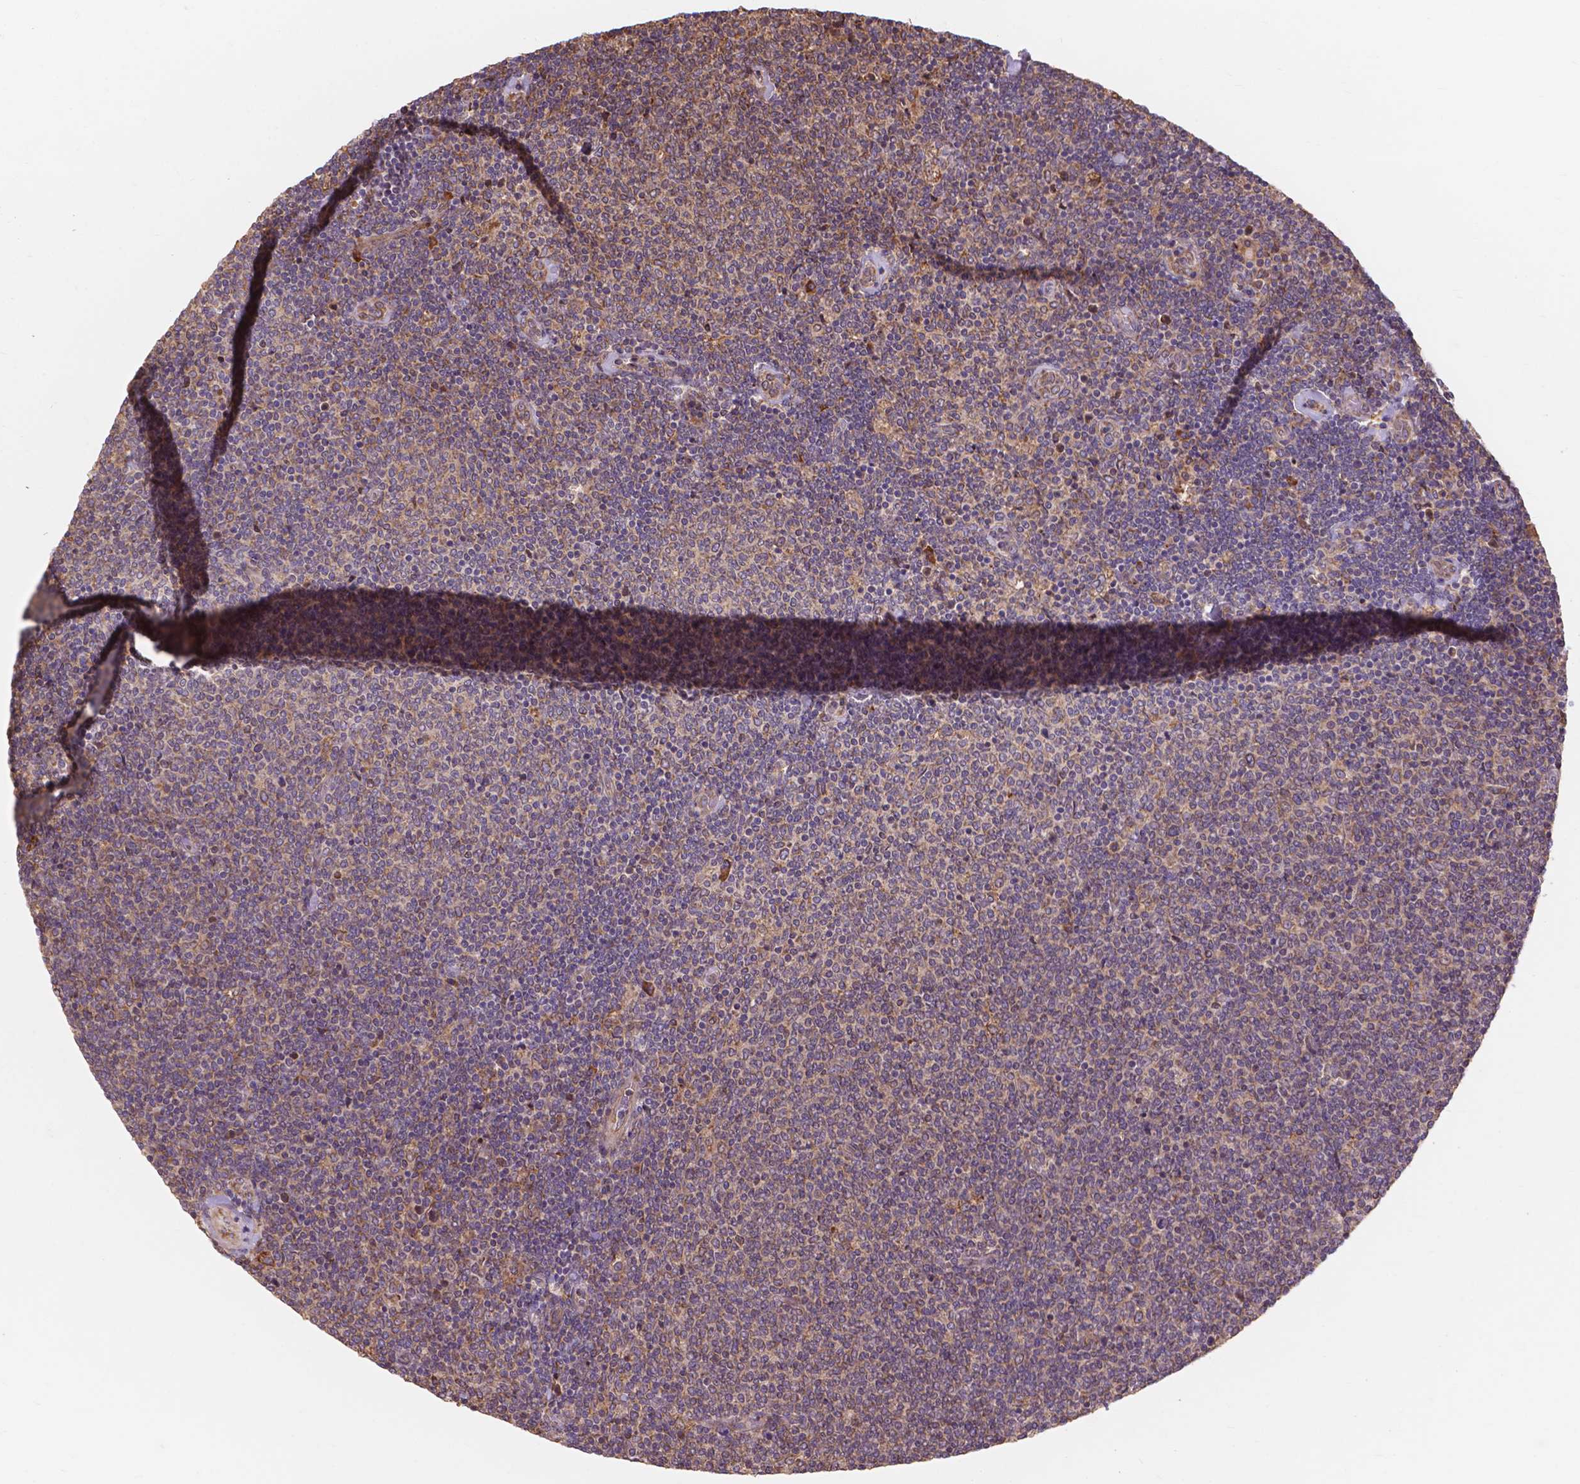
{"staining": {"intensity": "weak", "quantity": "25%-75%", "location": "cytoplasmic/membranous"}, "tissue": "lymphoma", "cell_type": "Tumor cells", "image_type": "cancer", "snomed": [{"axis": "morphology", "description": "Malignant lymphoma, non-Hodgkin's type, Low grade"}, {"axis": "topography", "description": "Lymph node"}], "caption": "Immunohistochemical staining of human low-grade malignant lymphoma, non-Hodgkin's type shows low levels of weak cytoplasmic/membranous protein positivity in approximately 25%-75% of tumor cells. The protein of interest is stained brown, and the nuclei are stained in blue (DAB (3,3'-diaminobenzidine) IHC with brightfield microscopy, high magnification).", "gene": "TAB2", "patient": {"sex": "male", "age": 52}}